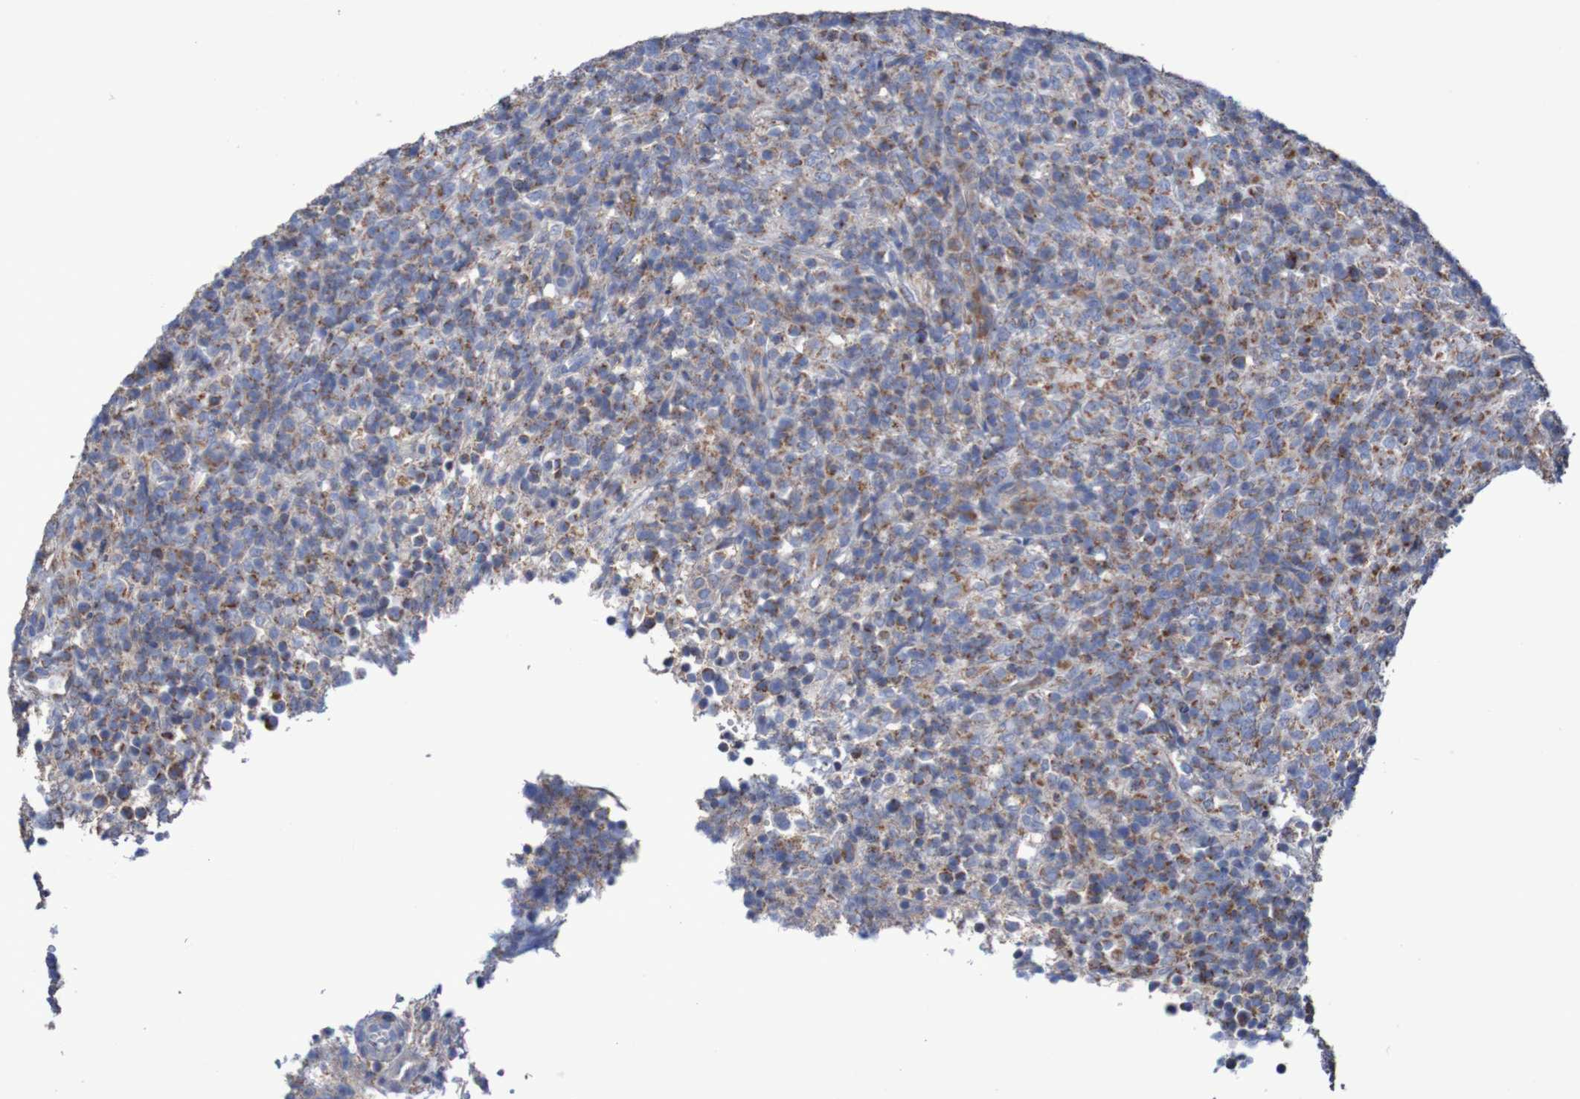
{"staining": {"intensity": "moderate", "quantity": ">75%", "location": "cytoplasmic/membranous"}, "tissue": "lymphoma", "cell_type": "Tumor cells", "image_type": "cancer", "snomed": [{"axis": "morphology", "description": "Malignant lymphoma, non-Hodgkin's type, High grade"}, {"axis": "topography", "description": "Lymph node"}], "caption": "An IHC photomicrograph of tumor tissue is shown. Protein staining in brown labels moderate cytoplasmic/membranous positivity in lymphoma within tumor cells.", "gene": "MMEL1", "patient": {"sex": "female", "age": 76}}